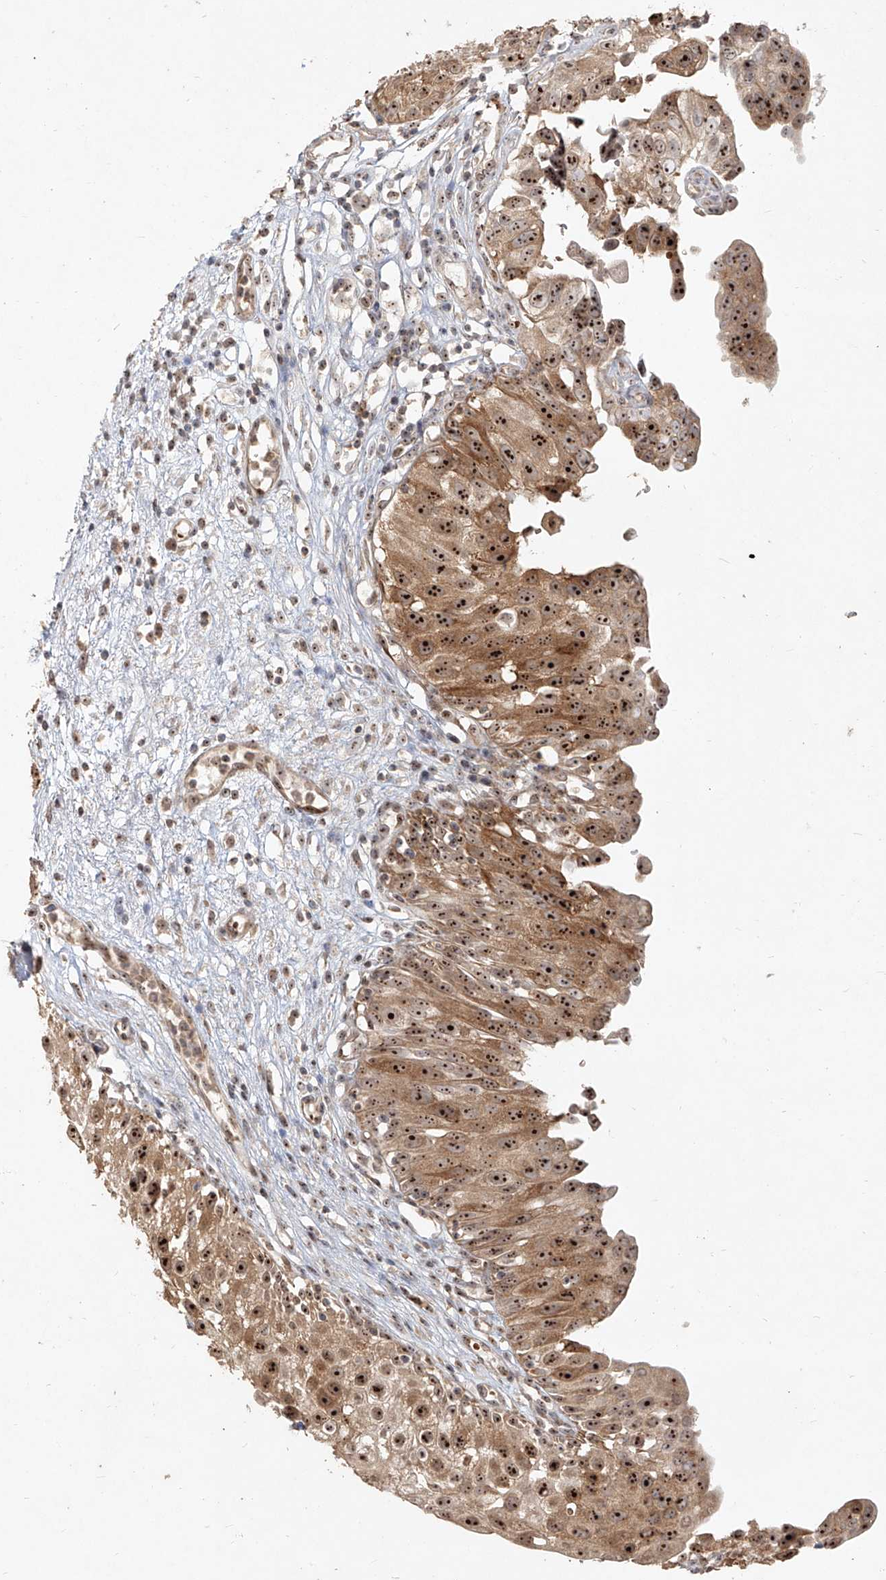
{"staining": {"intensity": "moderate", "quantity": ">75%", "location": "cytoplasmic/membranous,nuclear"}, "tissue": "urinary bladder", "cell_type": "Urothelial cells", "image_type": "normal", "snomed": [{"axis": "morphology", "description": "Normal tissue, NOS"}, {"axis": "topography", "description": "Urinary bladder"}], "caption": "Immunohistochemical staining of benign human urinary bladder displays >75% levels of moderate cytoplasmic/membranous,nuclear protein staining in about >75% of urothelial cells.", "gene": "BYSL", "patient": {"sex": "male", "age": 51}}